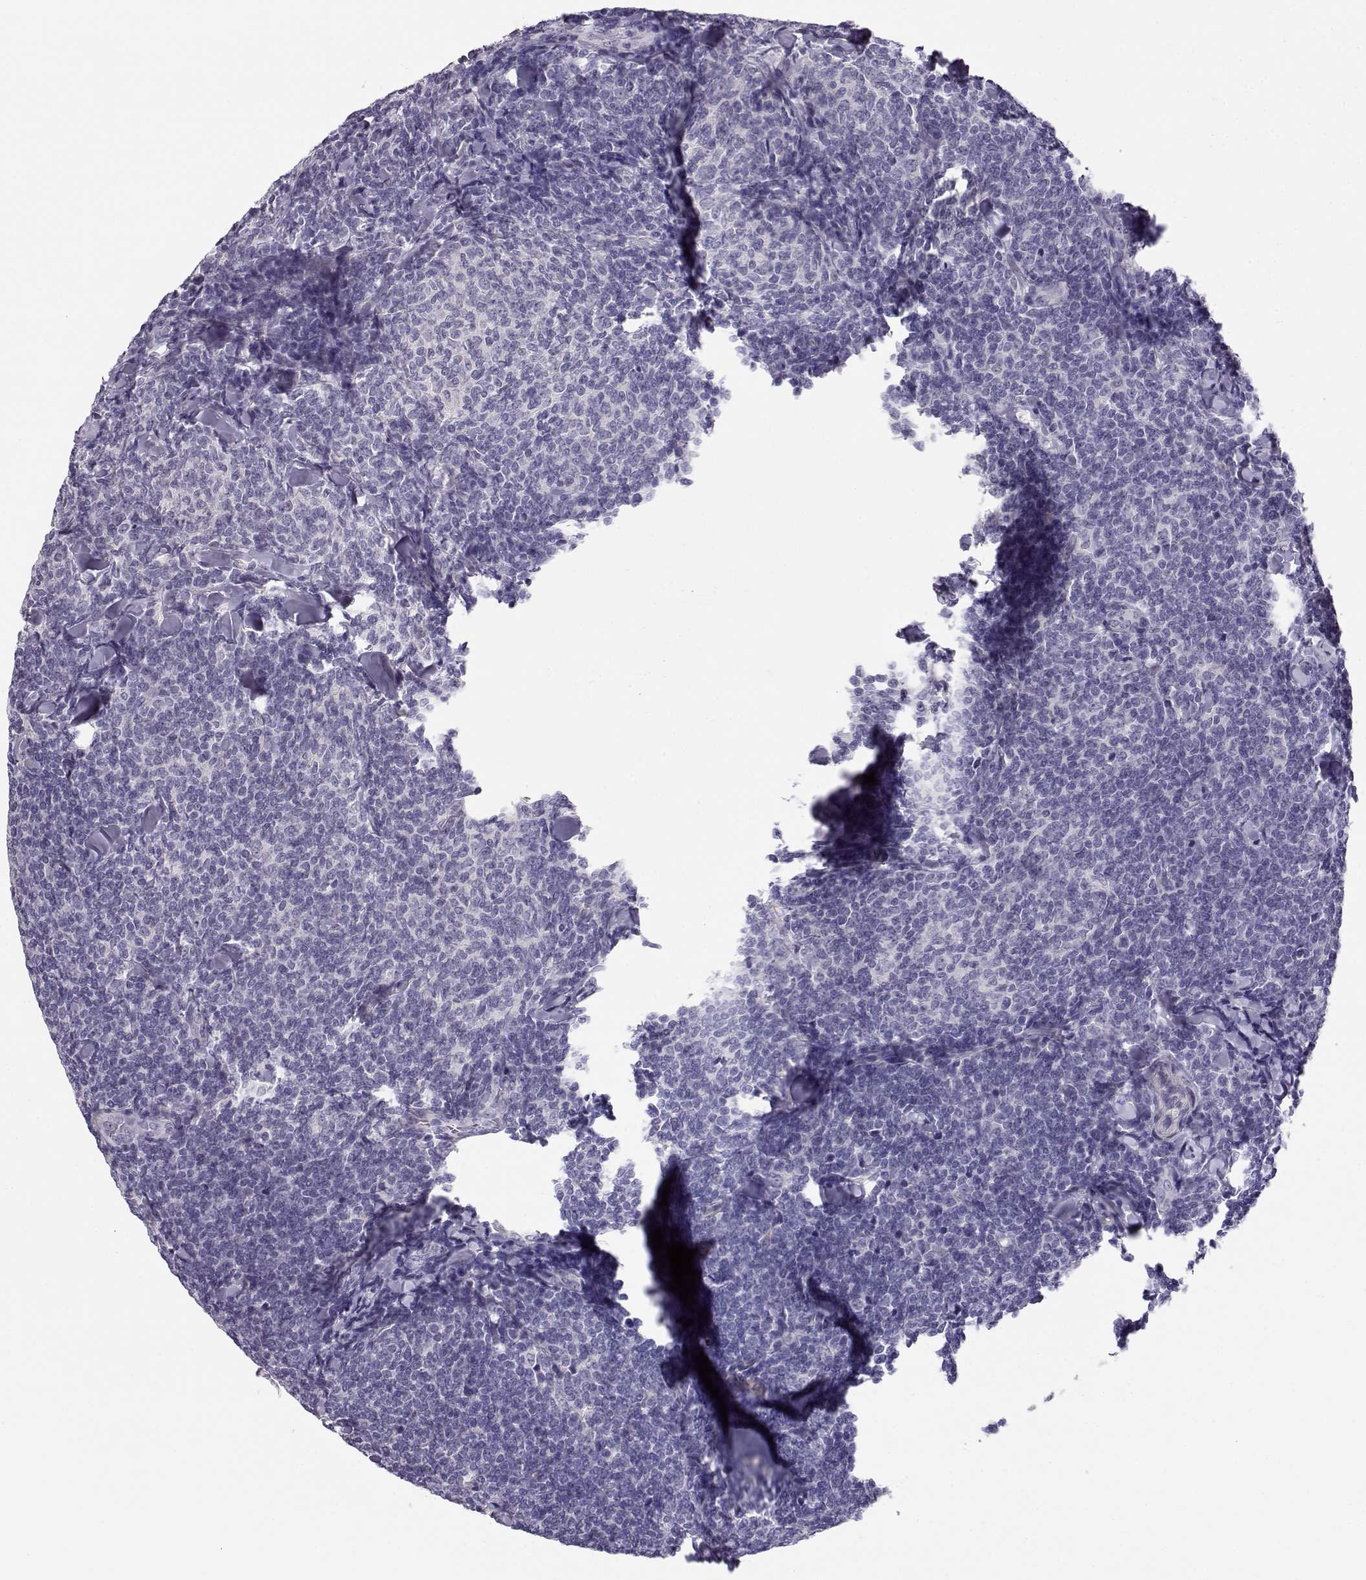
{"staining": {"intensity": "negative", "quantity": "none", "location": "none"}, "tissue": "lymphoma", "cell_type": "Tumor cells", "image_type": "cancer", "snomed": [{"axis": "morphology", "description": "Malignant lymphoma, non-Hodgkin's type, Low grade"}, {"axis": "topography", "description": "Lymph node"}], "caption": "Protein analysis of malignant lymphoma, non-Hodgkin's type (low-grade) demonstrates no significant positivity in tumor cells.", "gene": "ENDOU", "patient": {"sex": "female", "age": 56}}